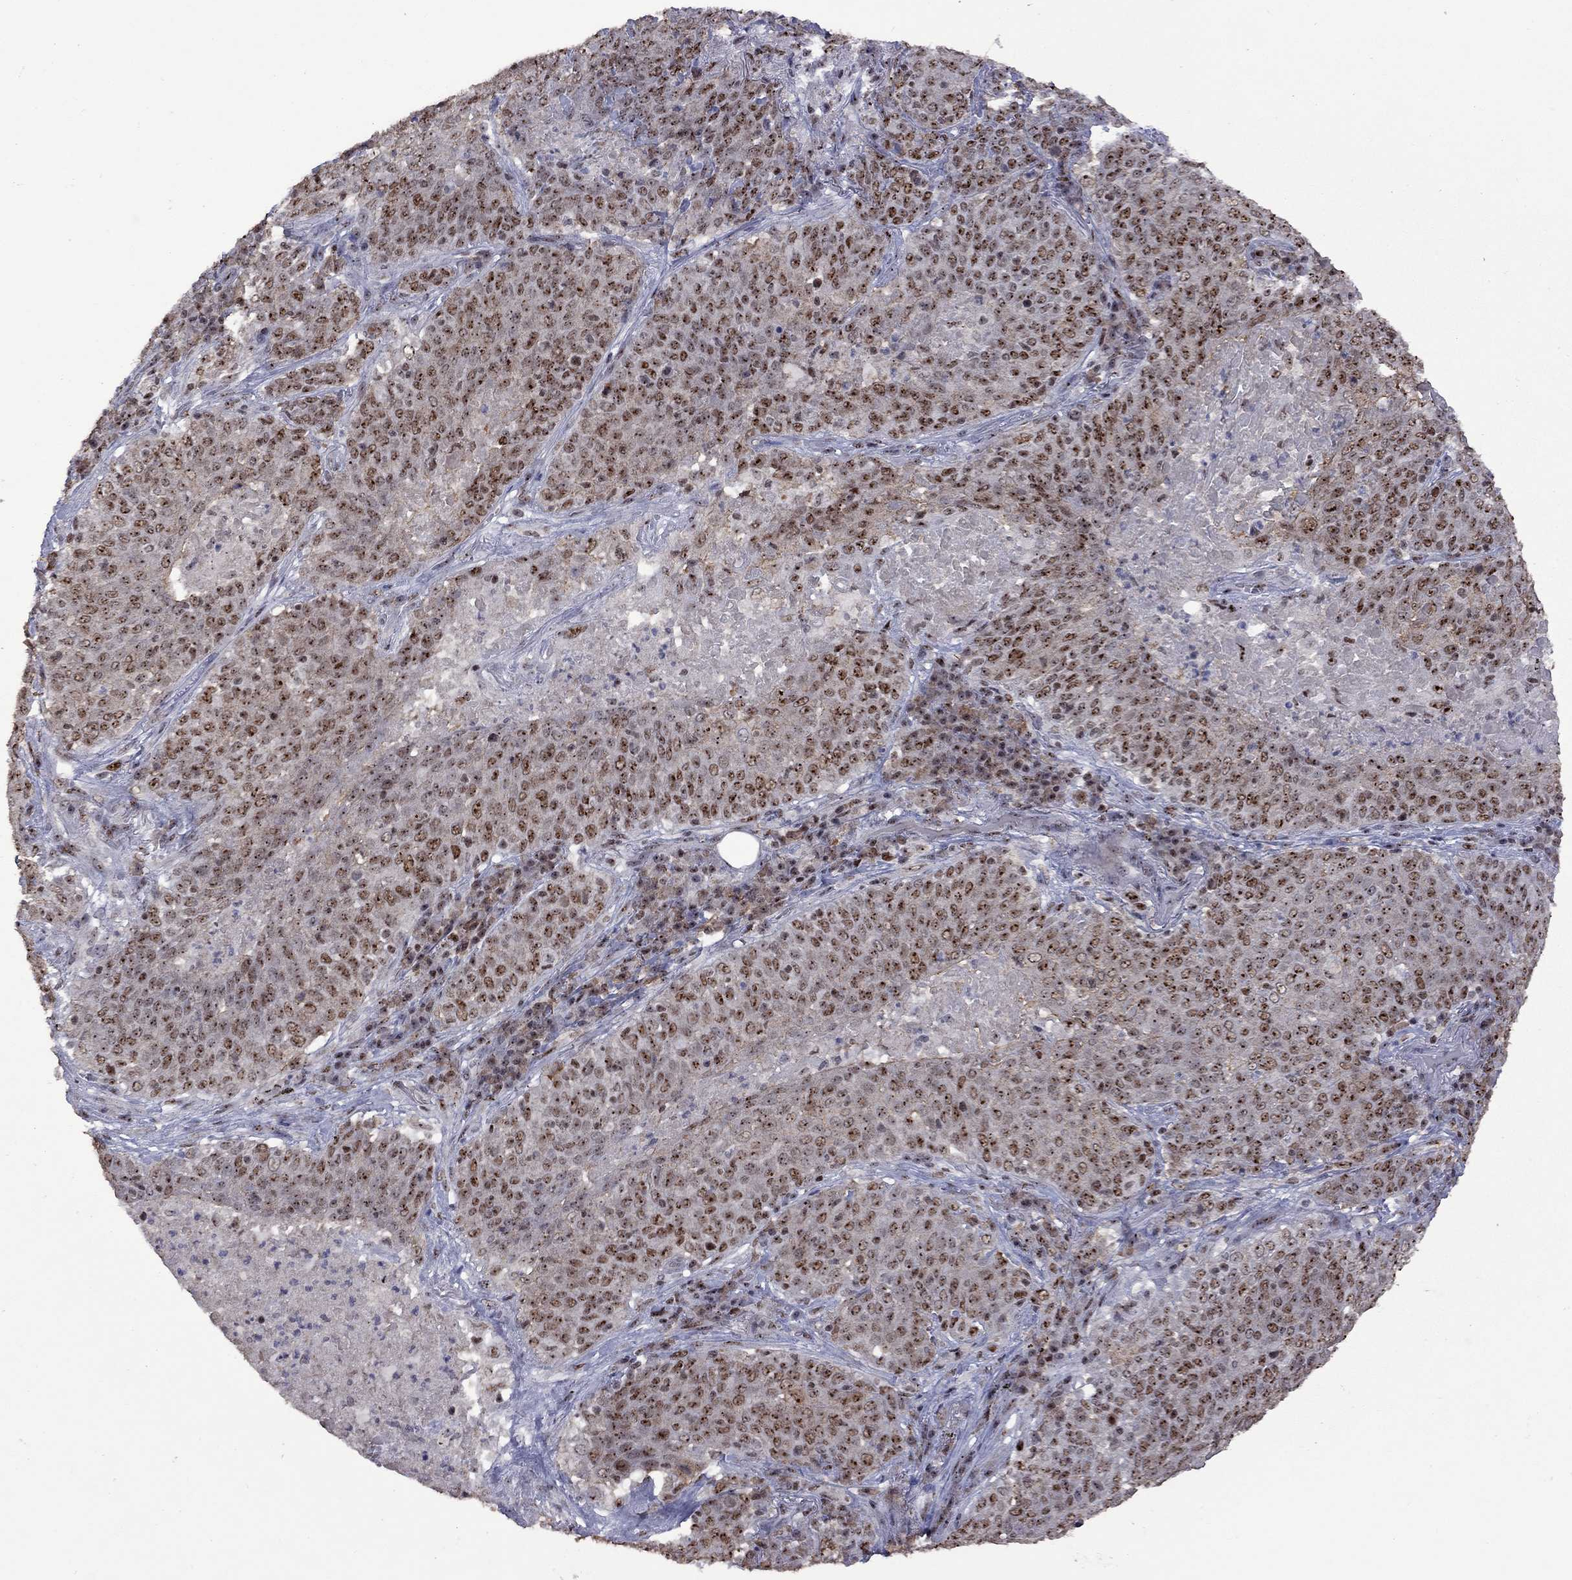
{"staining": {"intensity": "strong", "quantity": "25%-75%", "location": "nuclear"}, "tissue": "lung cancer", "cell_type": "Tumor cells", "image_type": "cancer", "snomed": [{"axis": "morphology", "description": "Squamous cell carcinoma, NOS"}, {"axis": "topography", "description": "Lung"}], "caption": "Immunohistochemistry (IHC) of human lung squamous cell carcinoma shows high levels of strong nuclear staining in about 25%-75% of tumor cells.", "gene": "SPOUT1", "patient": {"sex": "male", "age": 82}}